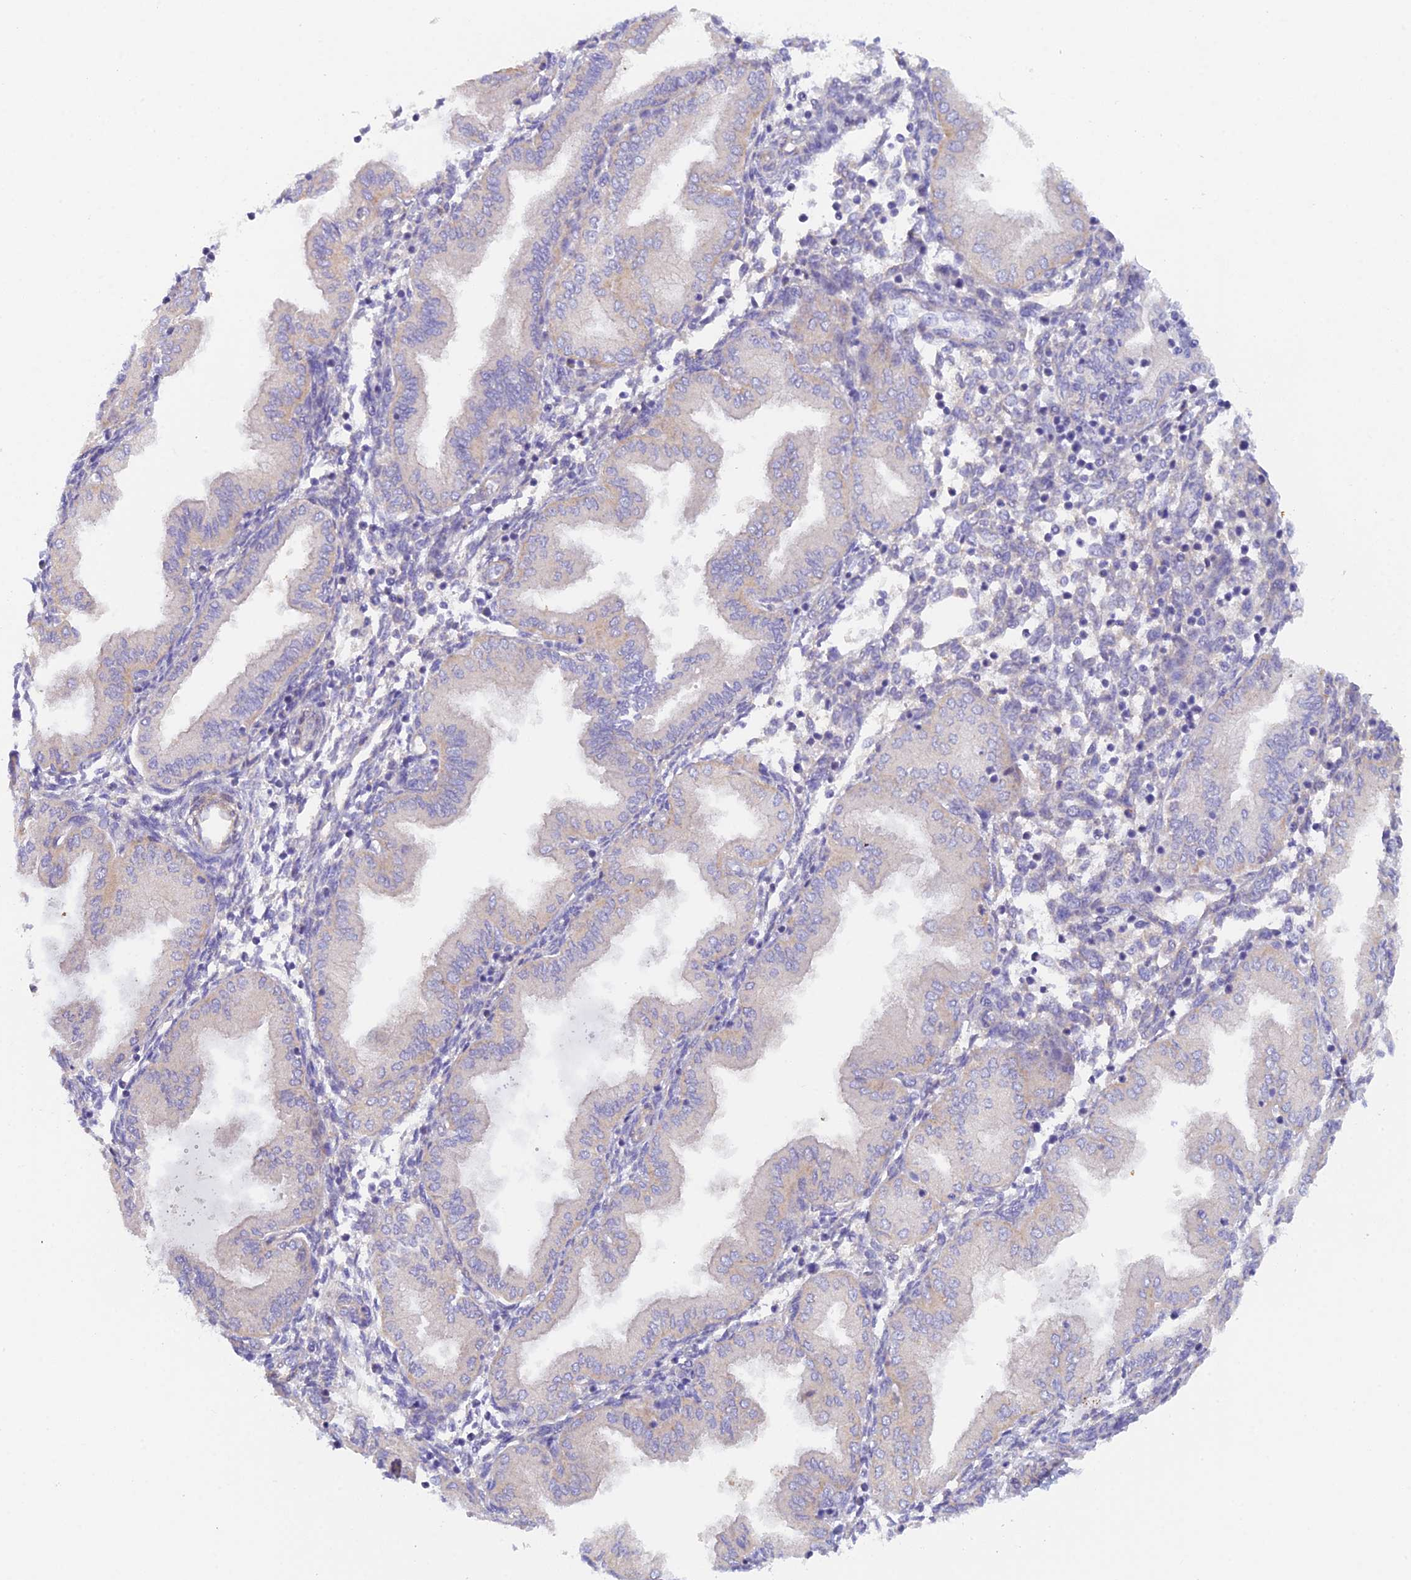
{"staining": {"intensity": "negative", "quantity": "none", "location": "none"}, "tissue": "endometrium", "cell_type": "Cells in endometrial stroma", "image_type": "normal", "snomed": [{"axis": "morphology", "description": "Normal tissue, NOS"}, {"axis": "topography", "description": "Endometrium"}], "caption": "Immunohistochemistry image of normal human endometrium stained for a protein (brown), which shows no positivity in cells in endometrial stroma.", "gene": "FZR1", "patient": {"sex": "female", "age": 53}}